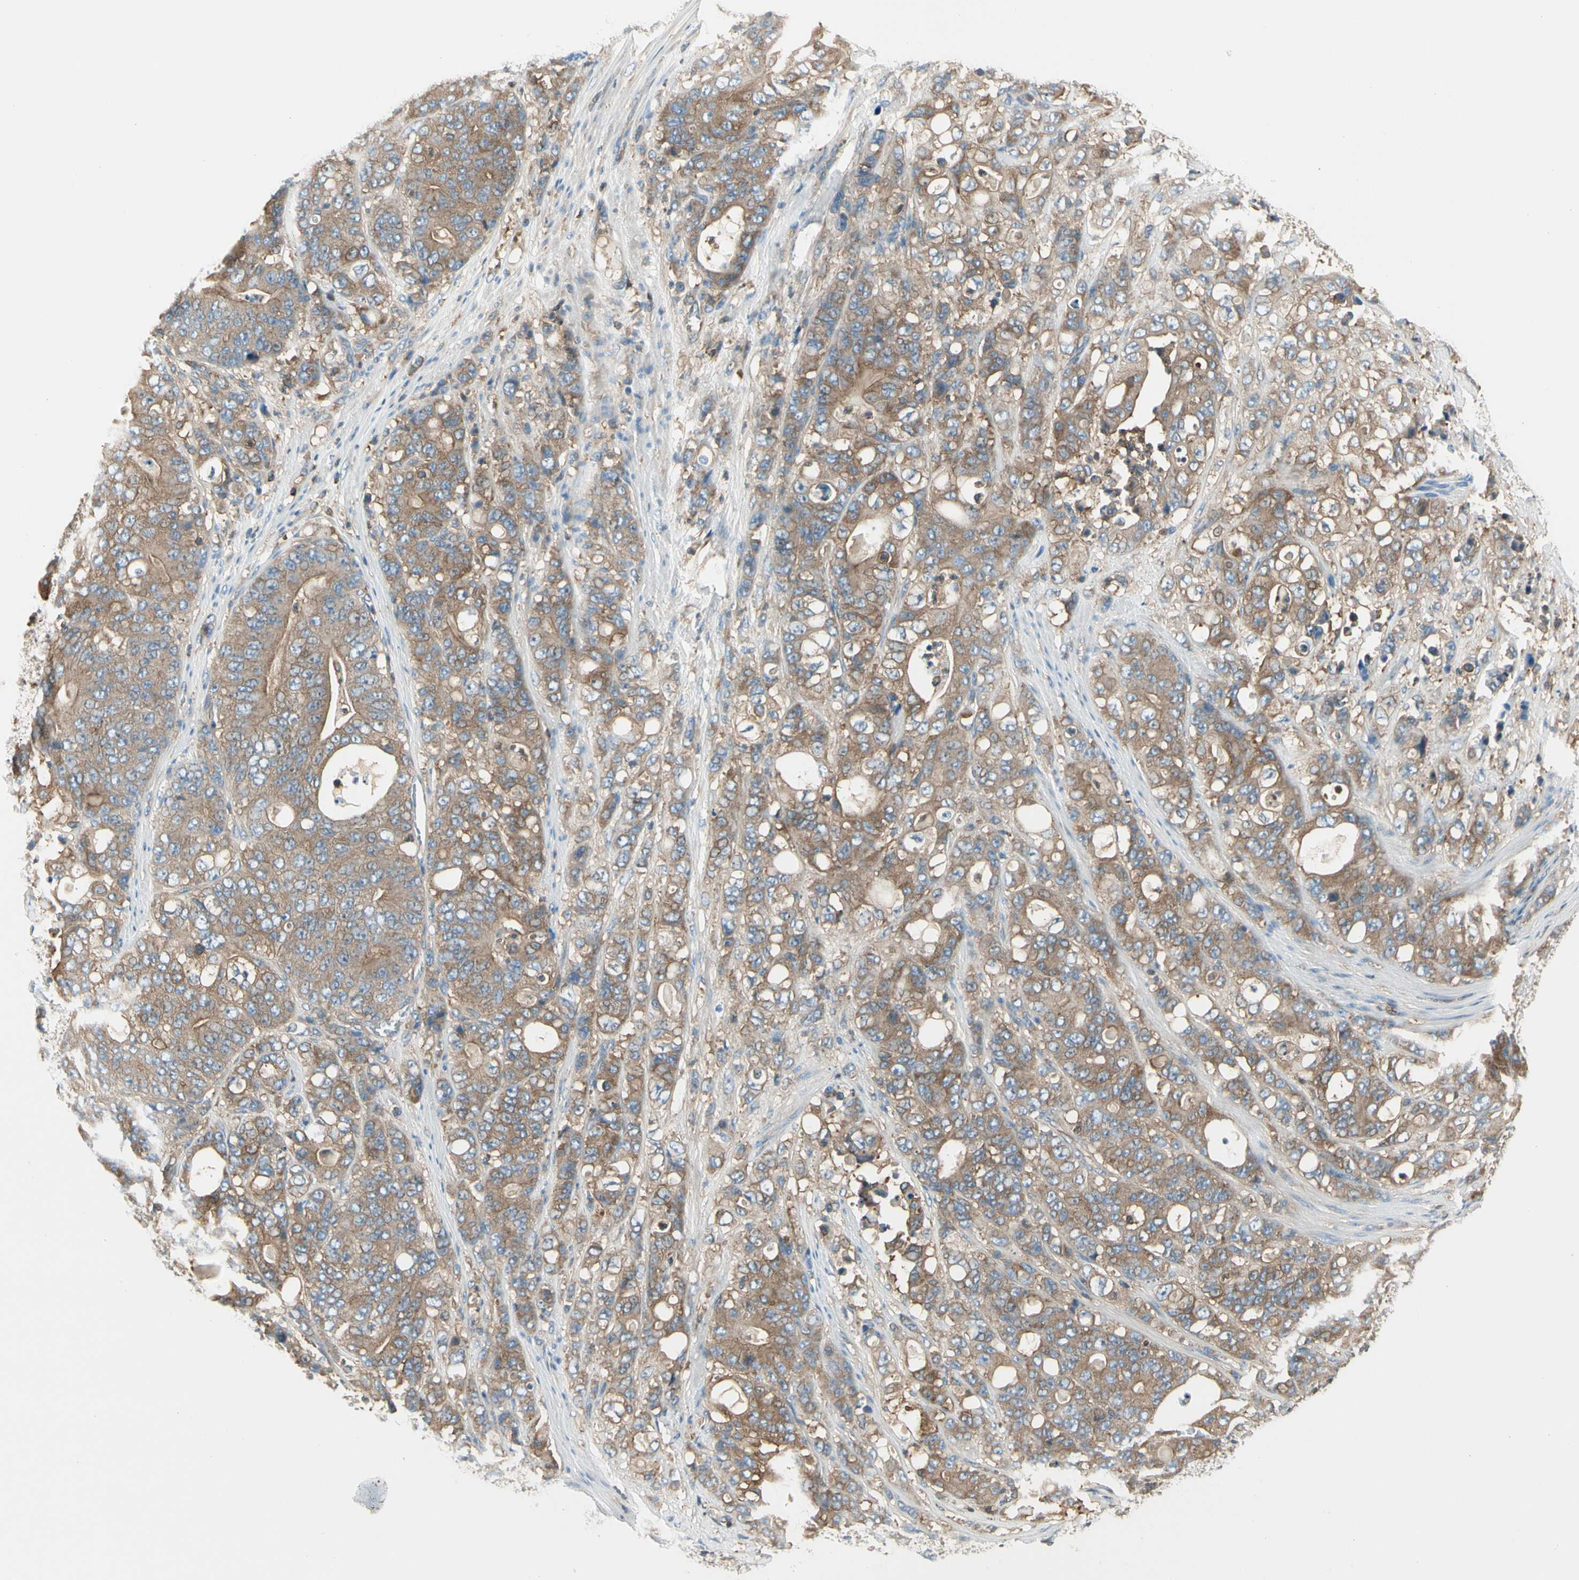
{"staining": {"intensity": "moderate", "quantity": ">75%", "location": "cytoplasmic/membranous"}, "tissue": "stomach cancer", "cell_type": "Tumor cells", "image_type": "cancer", "snomed": [{"axis": "morphology", "description": "Adenocarcinoma, NOS"}, {"axis": "topography", "description": "Stomach"}], "caption": "Protein staining reveals moderate cytoplasmic/membranous expression in approximately >75% of tumor cells in stomach cancer.", "gene": "CAPZA2", "patient": {"sex": "female", "age": 73}}